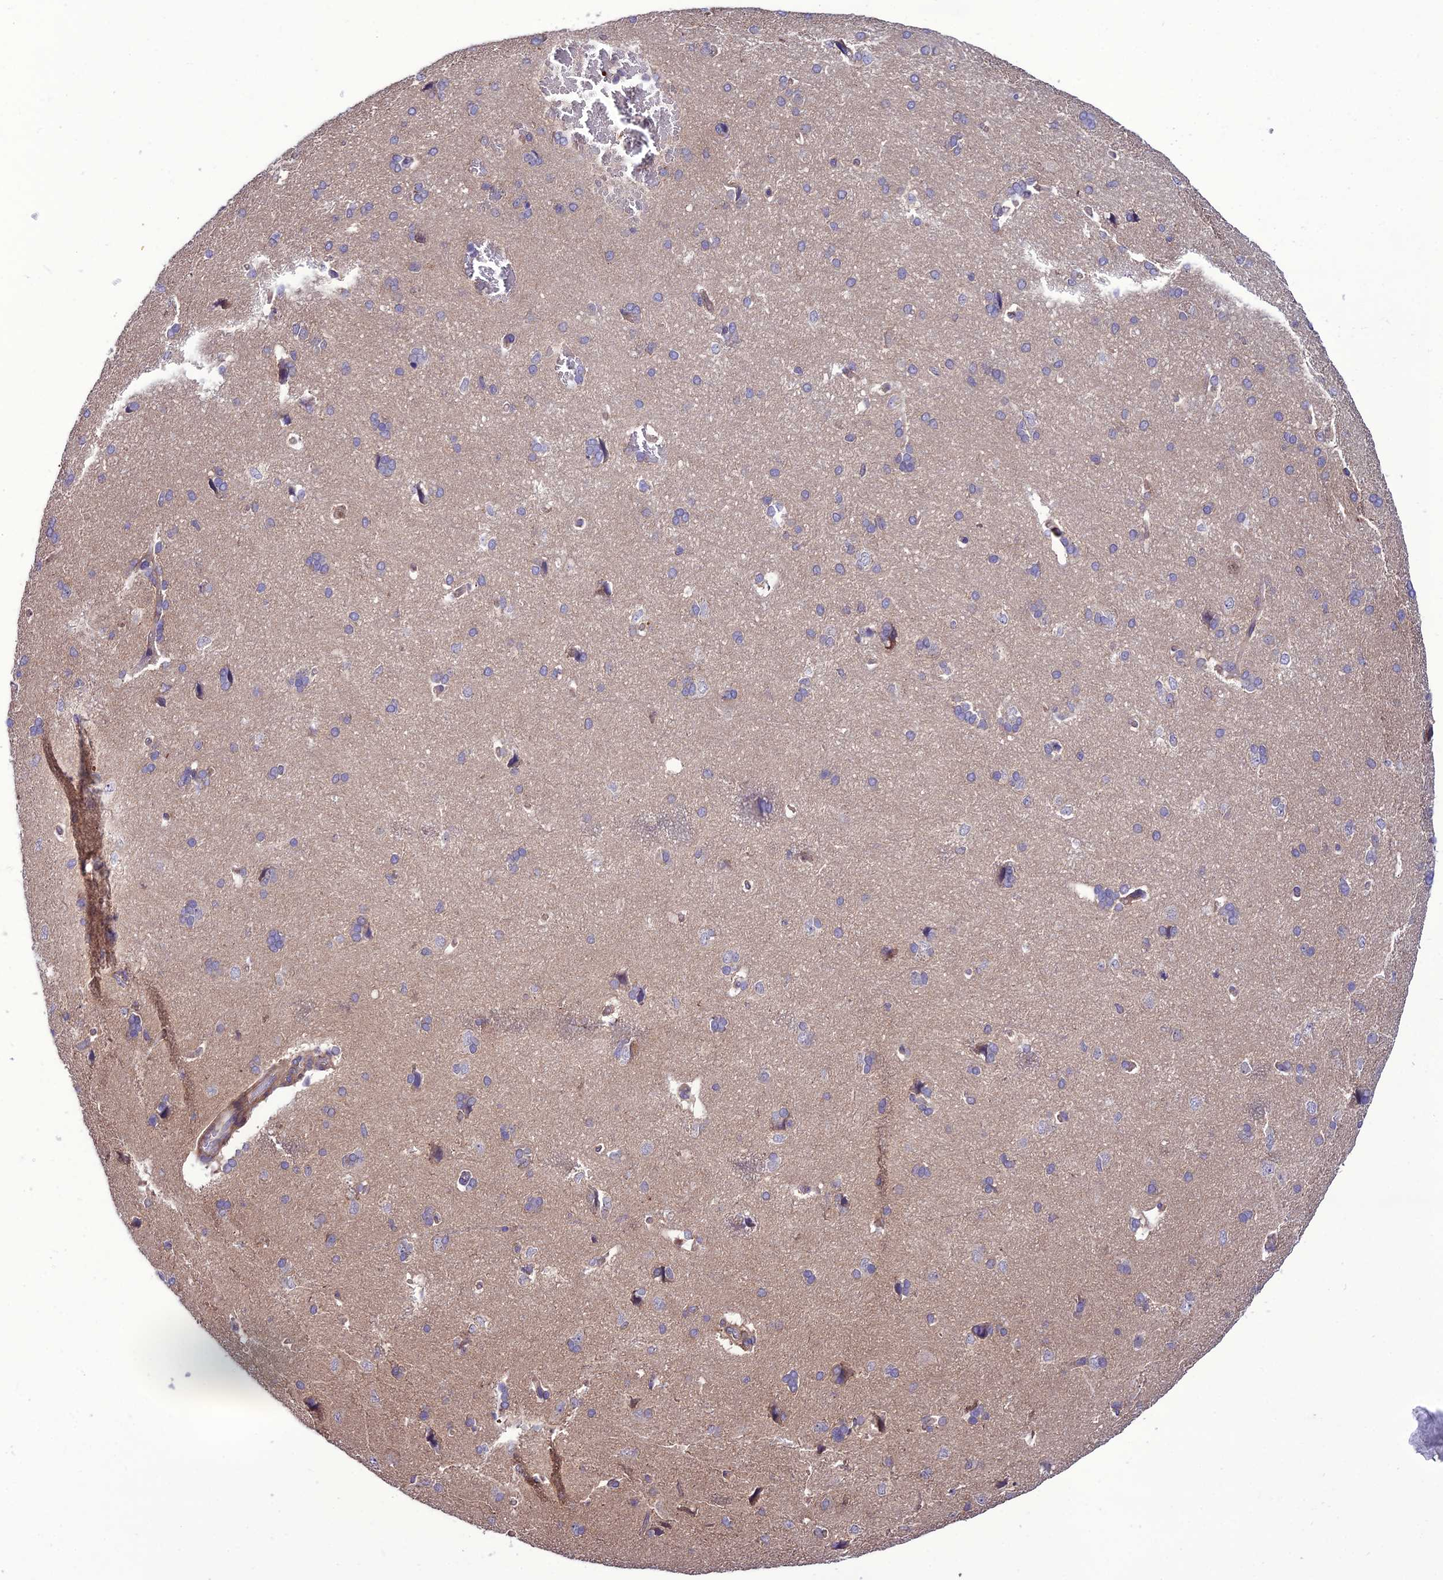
{"staining": {"intensity": "weak", "quantity": ">75%", "location": "cytoplasmic/membranous"}, "tissue": "cerebral cortex", "cell_type": "Endothelial cells", "image_type": "normal", "snomed": [{"axis": "morphology", "description": "Normal tissue, NOS"}, {"axis": "topography", "description": "Cerebral cortex"}], "caption": "Weak cytoplasmic/membranous expression for a protein is appreciated in about >75% of endothelial cells of normal cerebral cortex using IHC.", "gene": "PPIL3", "patient": {"sex": "male", "age": 62}}